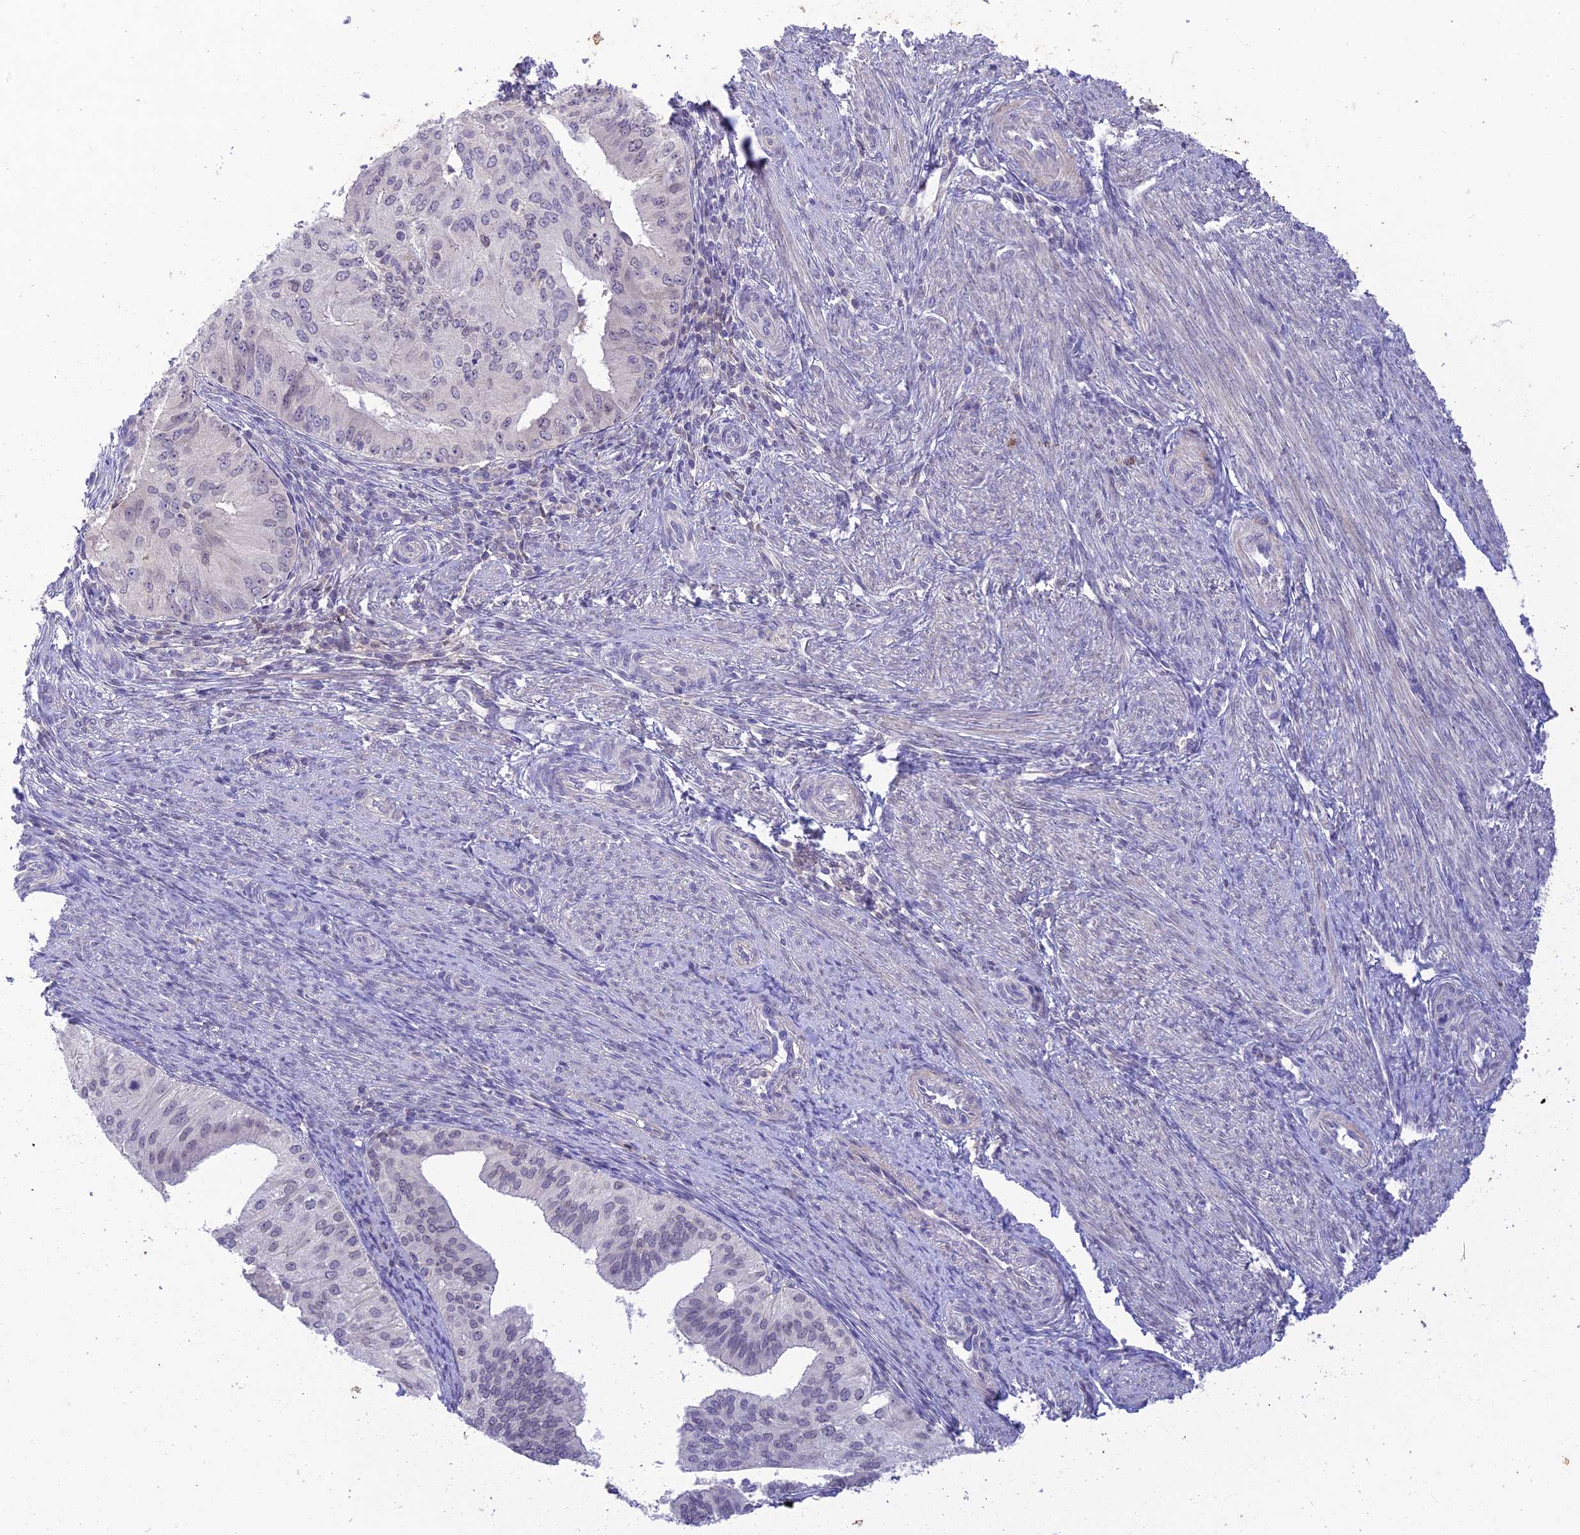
{"staining": {"intensity": "negative", "quantity": "none", "location": "none"}, "tissue": "endometrial cancer", "cell_type": "Tumor cells", "image_type": "cancer", "snomed": [{"axis": "morphology", "description": "Adenocarcinoma, NOS"}, {"axis": "topography", "description": "Endometrium"}], "caption": "Tumor cells are negative for brown protein staining in endometrial cancer.", "gene": "BMT2", "patient": {"sex": "female", "age": 50}}